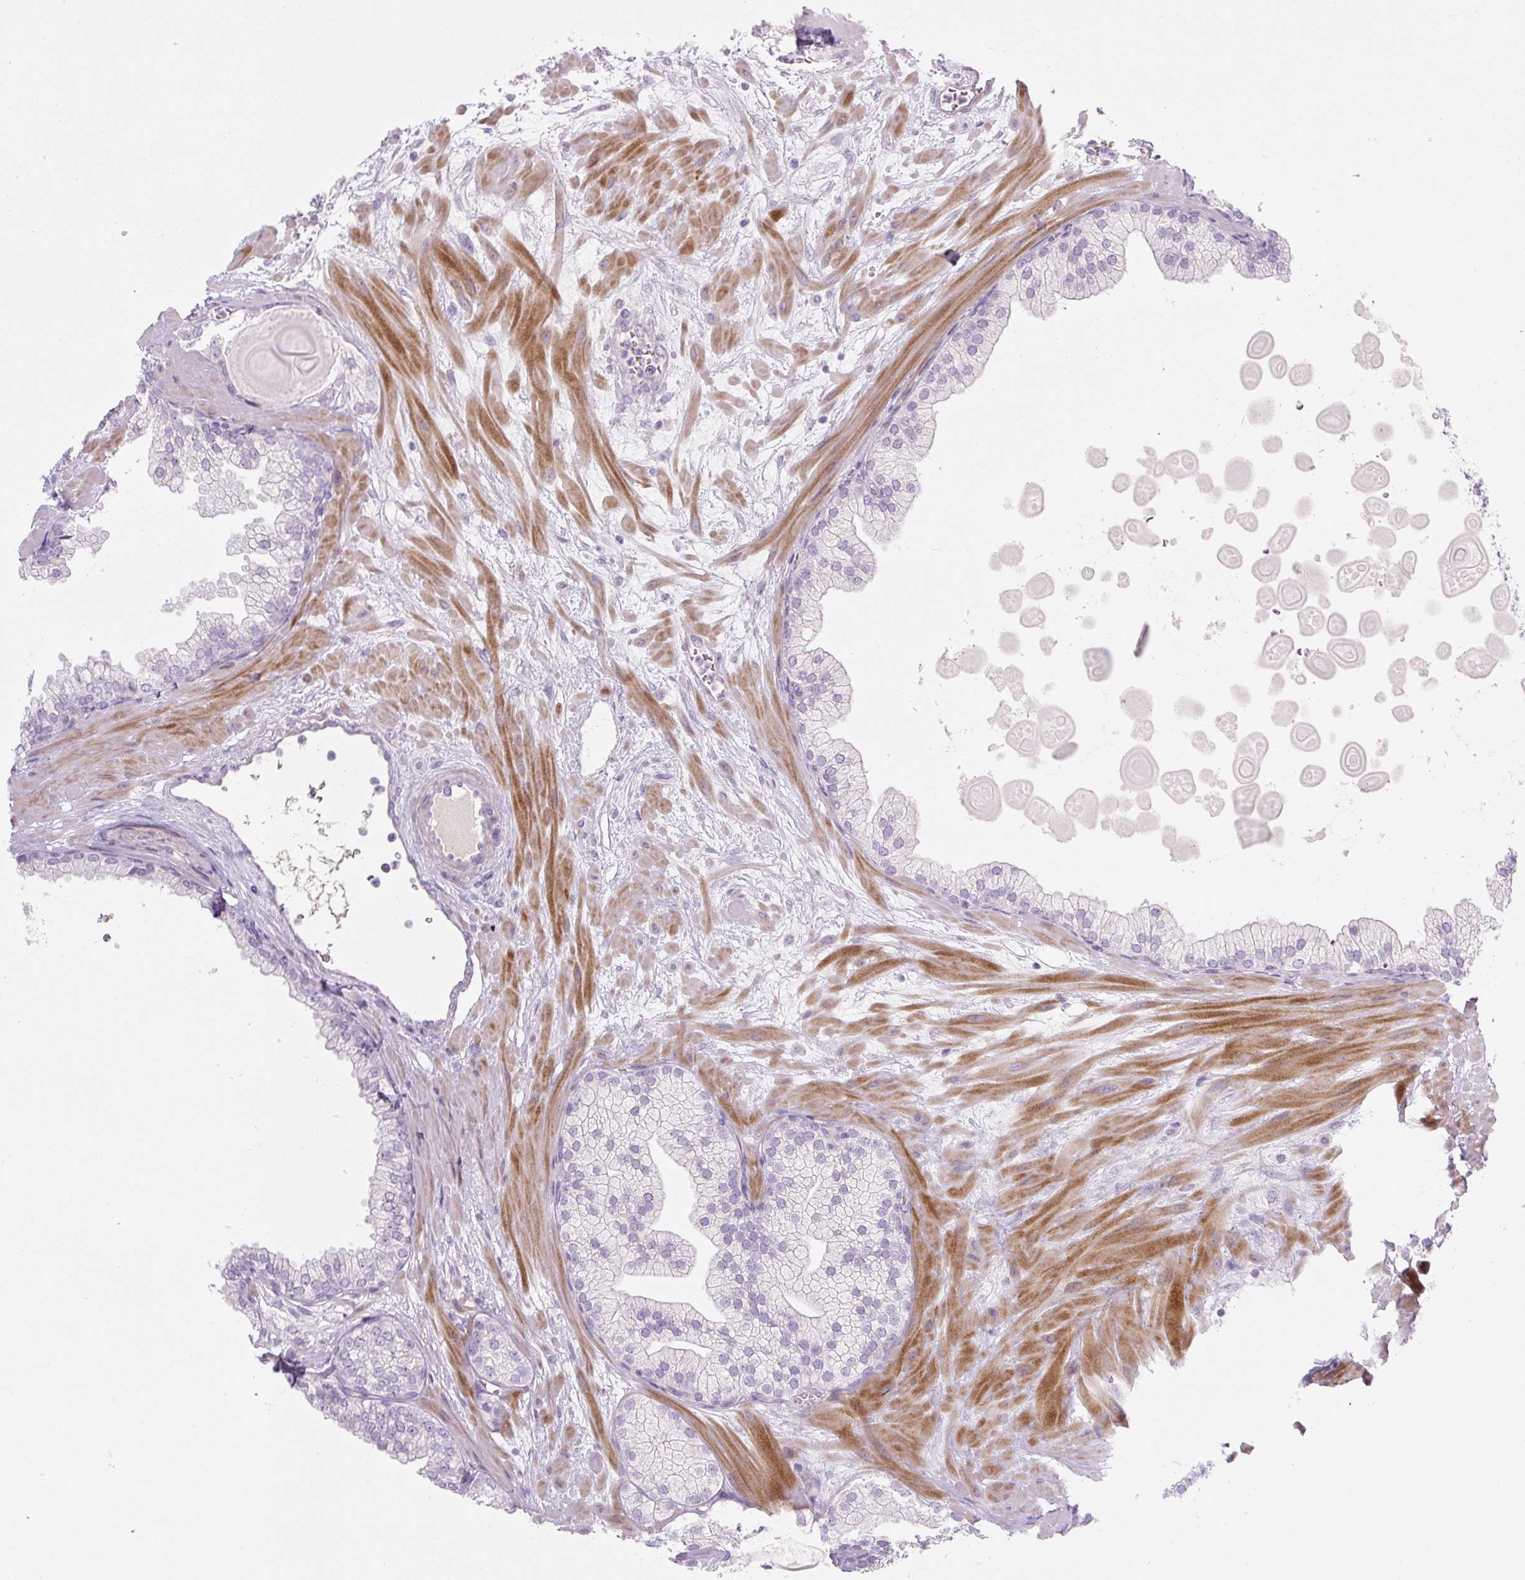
{"staining": {"intensity": "negative", "quantity": "none", "location": "none"}, "tissue": "prostate", "cell_type": "Glandular cells", "image_type": "normal", "snomed": [{"axis": "morphology", "description": "Normal tissue, NOS"}, {"axis": "topography", "description": "Prostate"}, {"axis": "topography", "description": "Peripheral nerve tissue"}], "caption": "This is a image of immunohistochemistry (IHC) staining of benign prostate, which shows no positivity in glandular cells.", "gene": "PRM1", "patient": {"sex": "male", "age": 61}}